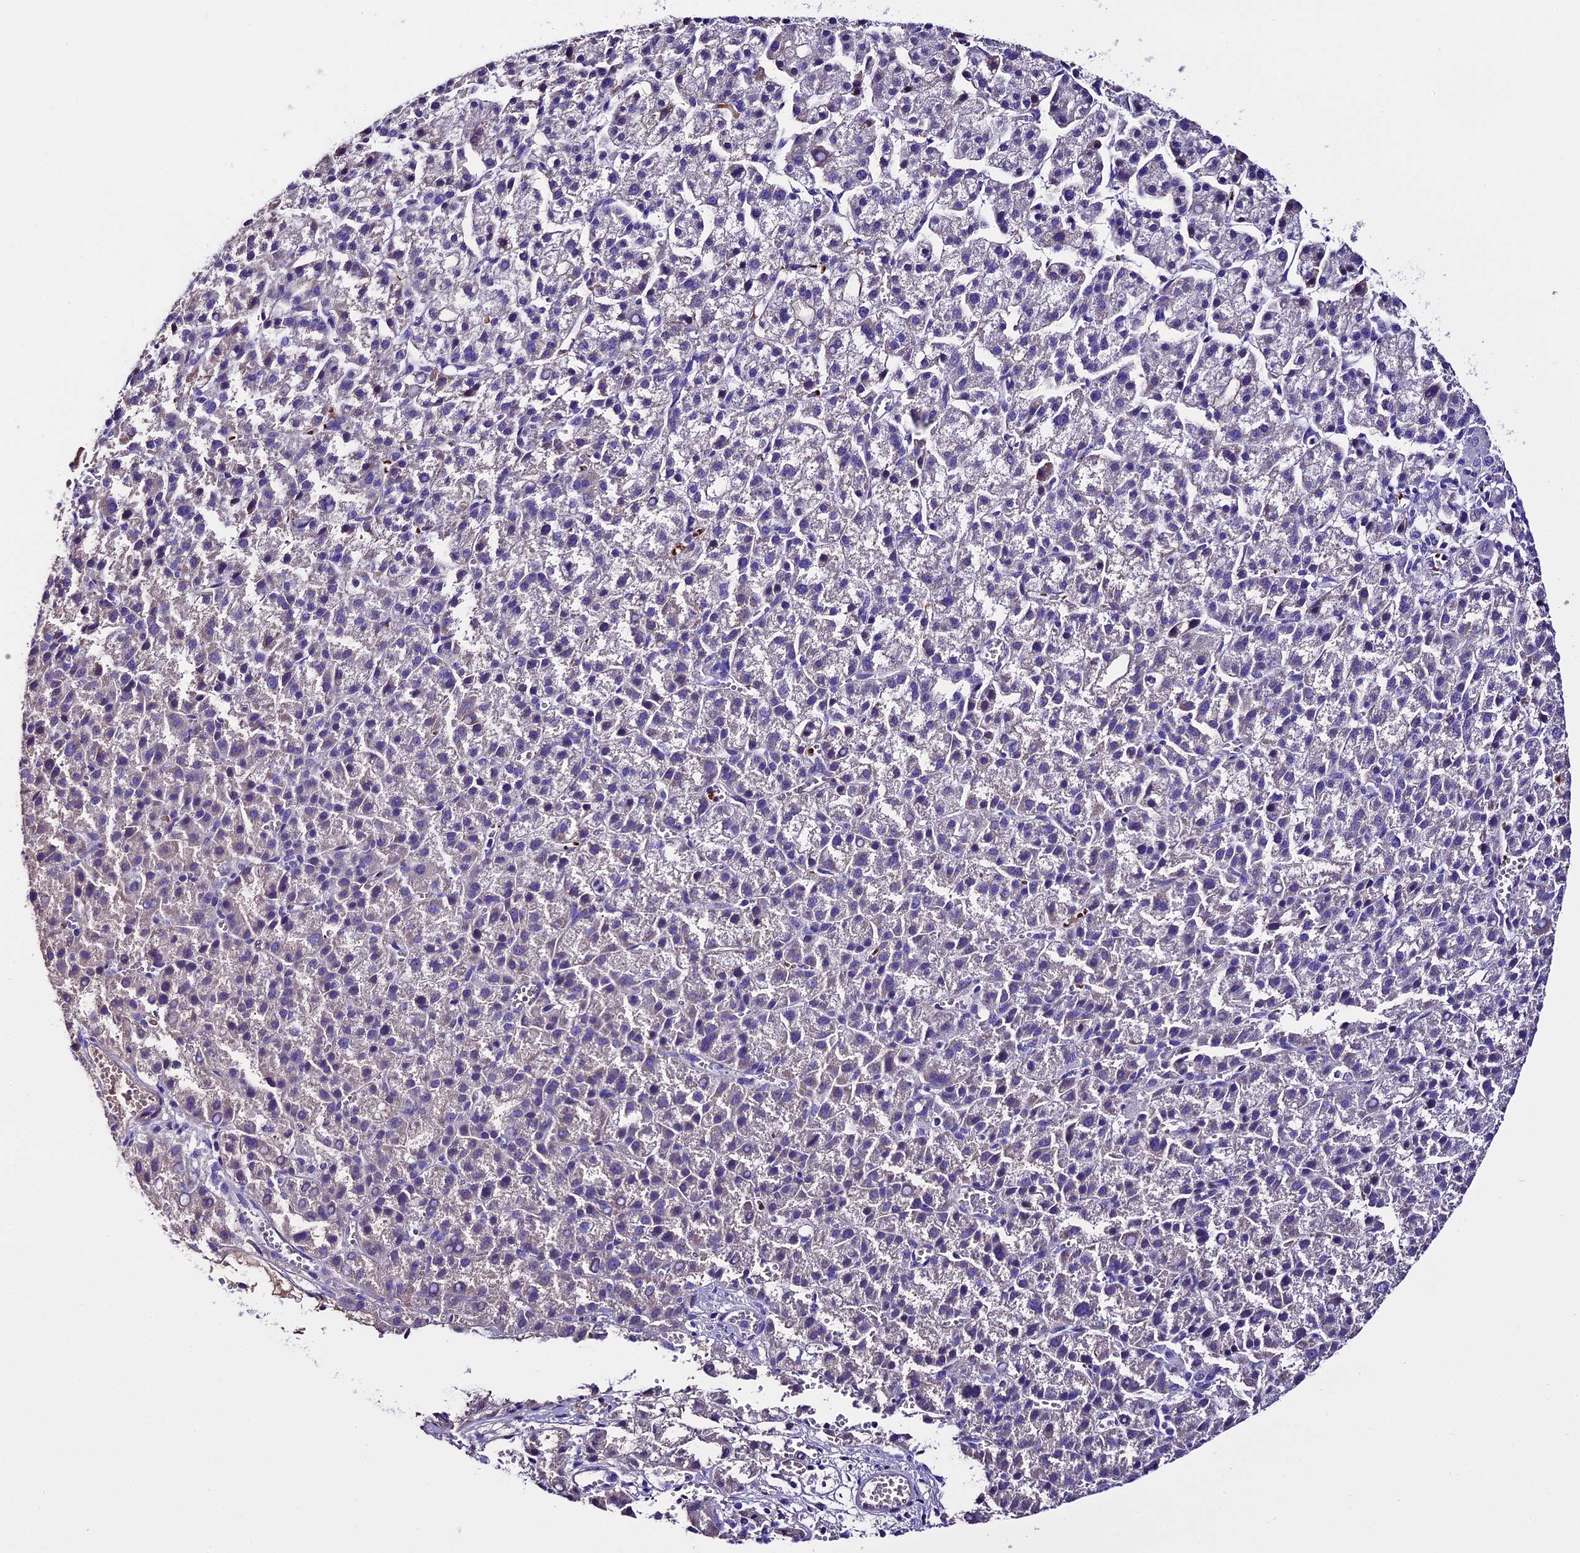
{"staining": {"intensity": "negative", "quantity": "none", "location": "none"}, "tissue": "liver cancer", "cell_type": "Tumor cells", "image_type": "cancer", "snomed": [{"axis": "morphology", "description": "Carcinoma, Hepatocellular, NOS"}, {"axis": "topography", "description": "Liver"}], "caption": "There is no significant positivity in tumor cells of liver cancer (hepatocellular carcinoma).", "gene": "TCP11L2", "patient": {"sex": "female", "age": 58}}